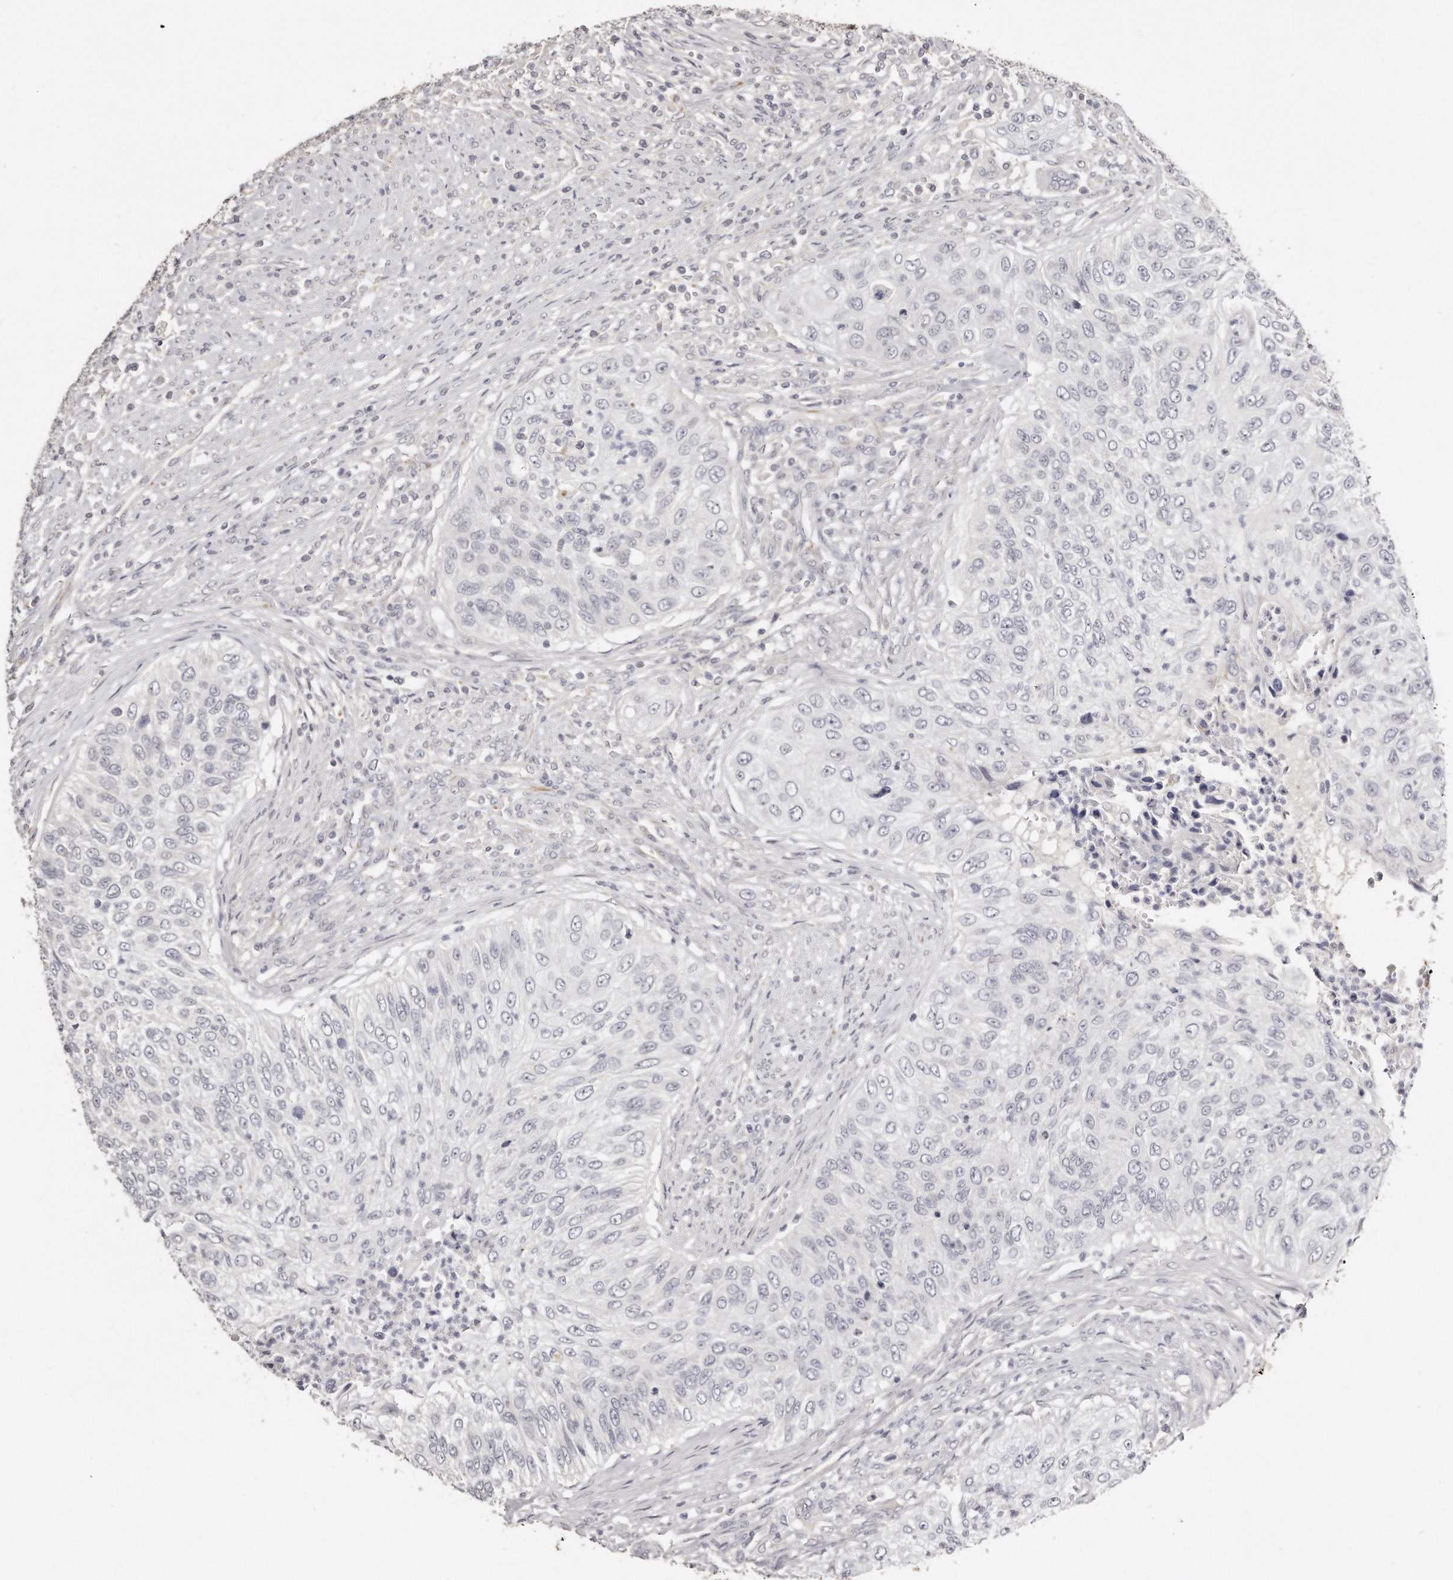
{"staining": {"intensity": "negative", "quantity": "none", "location": "none"}, "tissue": "urothelial cancer", "cell_type": "Tumor cells", "image_type": "cancer", "snomed": [{"axis": "morphology", "description": "Urothelial carcinoma, High grade"}, {"axis": "topography", "description": "Urinary bladder"}], "caption": "Immunohistochemical staining of human urothelial carcinoma (high-grade) displays no significant expression in tumor cells.", "gene": "ZYG11A", "patient": {"sex": "female", "age": 60}}